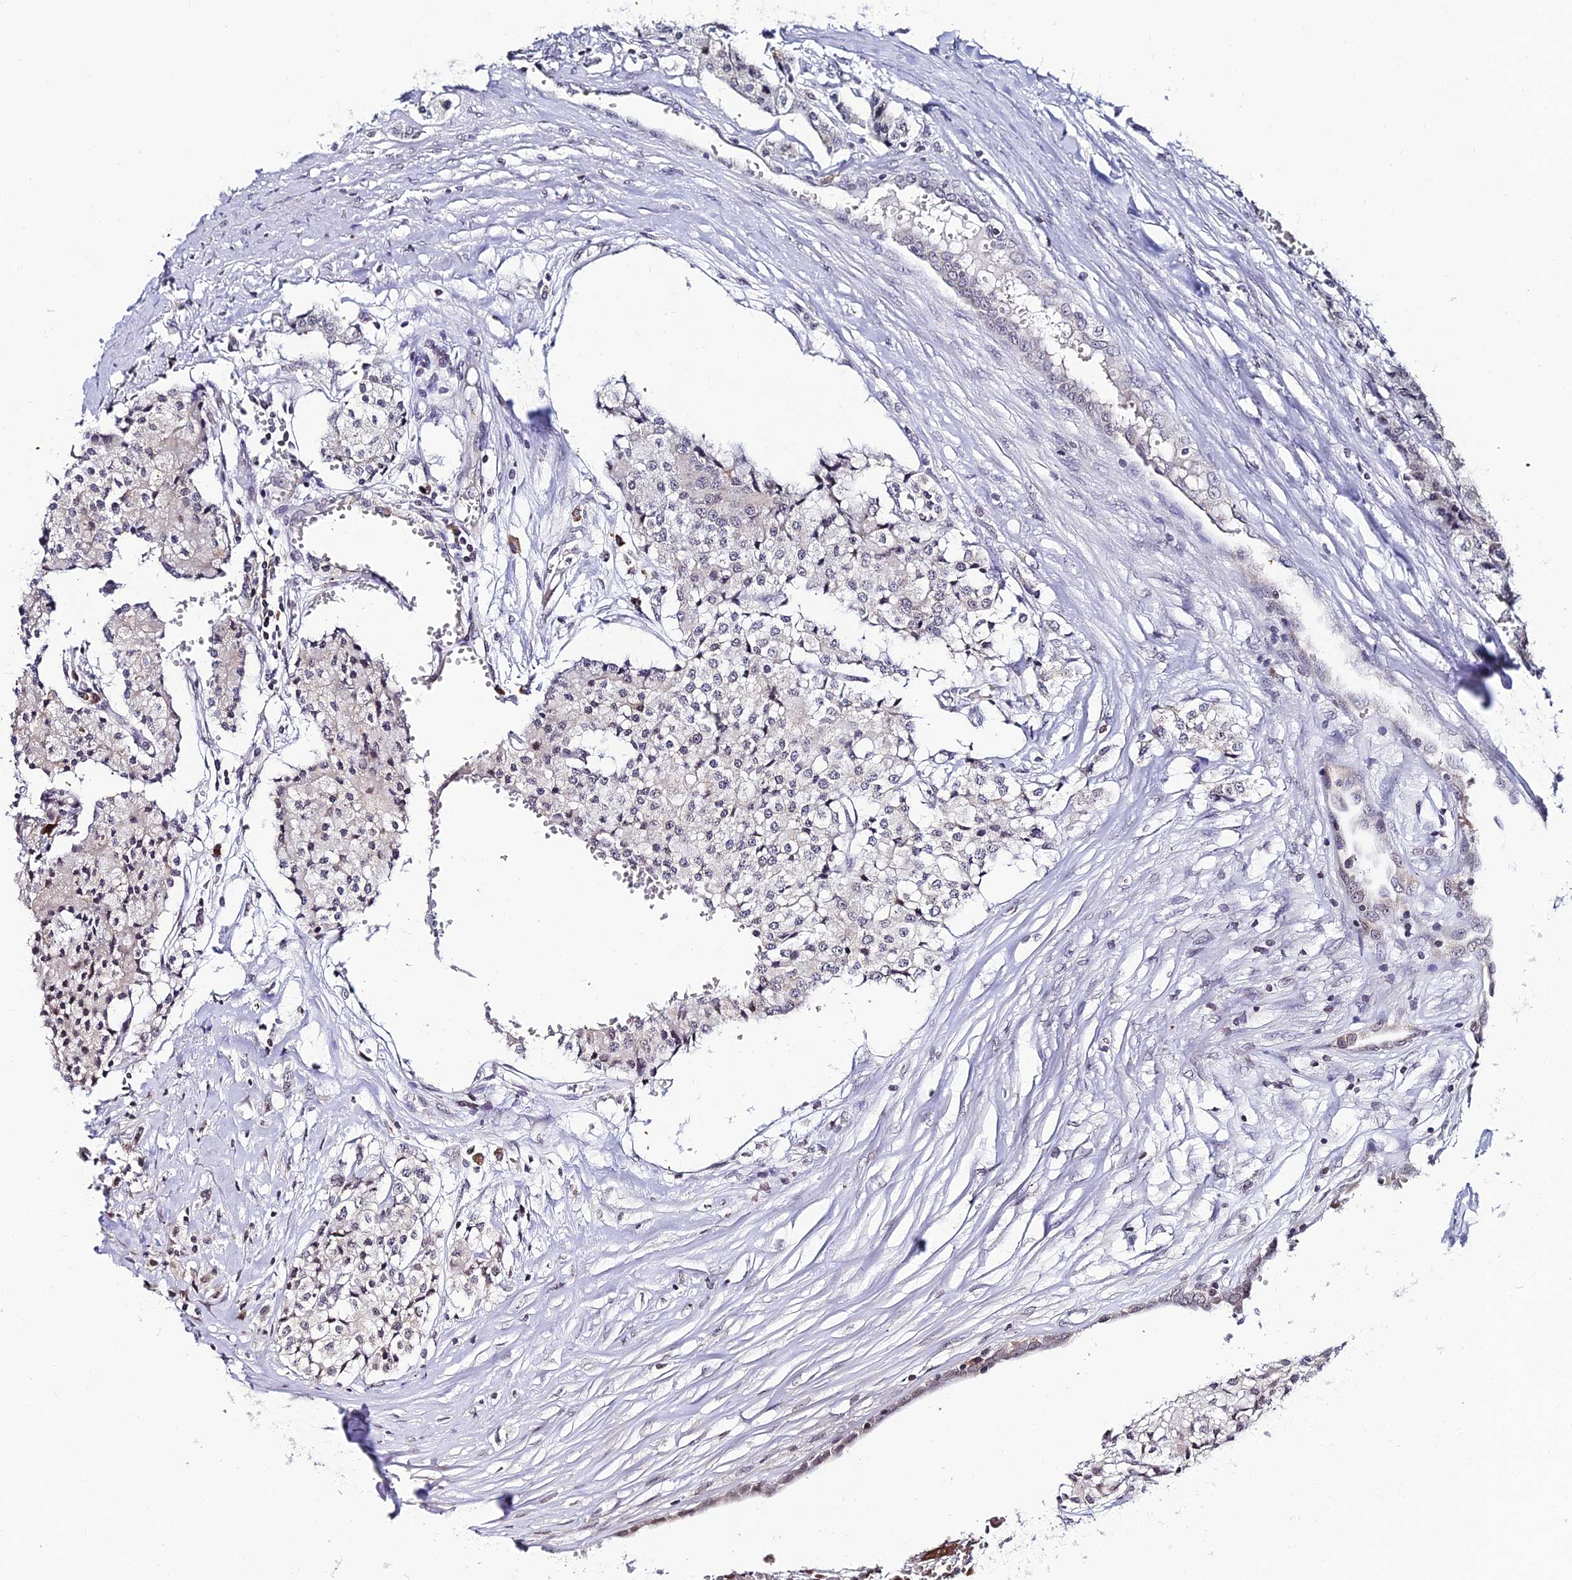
{"staining": {"intensity": "negative", "quantity": "none", "location": "none"}, "tissue": "carcinoid", "cell_type": "Tumor cells", "image_type": "cancer", "snomed": [{"axis": "morphology", "description": "Carcinoid, malignant, NOS"}, {"axis": "topography", "description": "Colon"}], "caption": "Immunohistochemistry (IHC) photomicrograph of neoplastic tissue: human carcinoid (malignant) stained with DAB demonstrates no significant protein positivity in tumor cells.", "gene": "CDNF", "patient": {"sex": "female", "age": 52}}